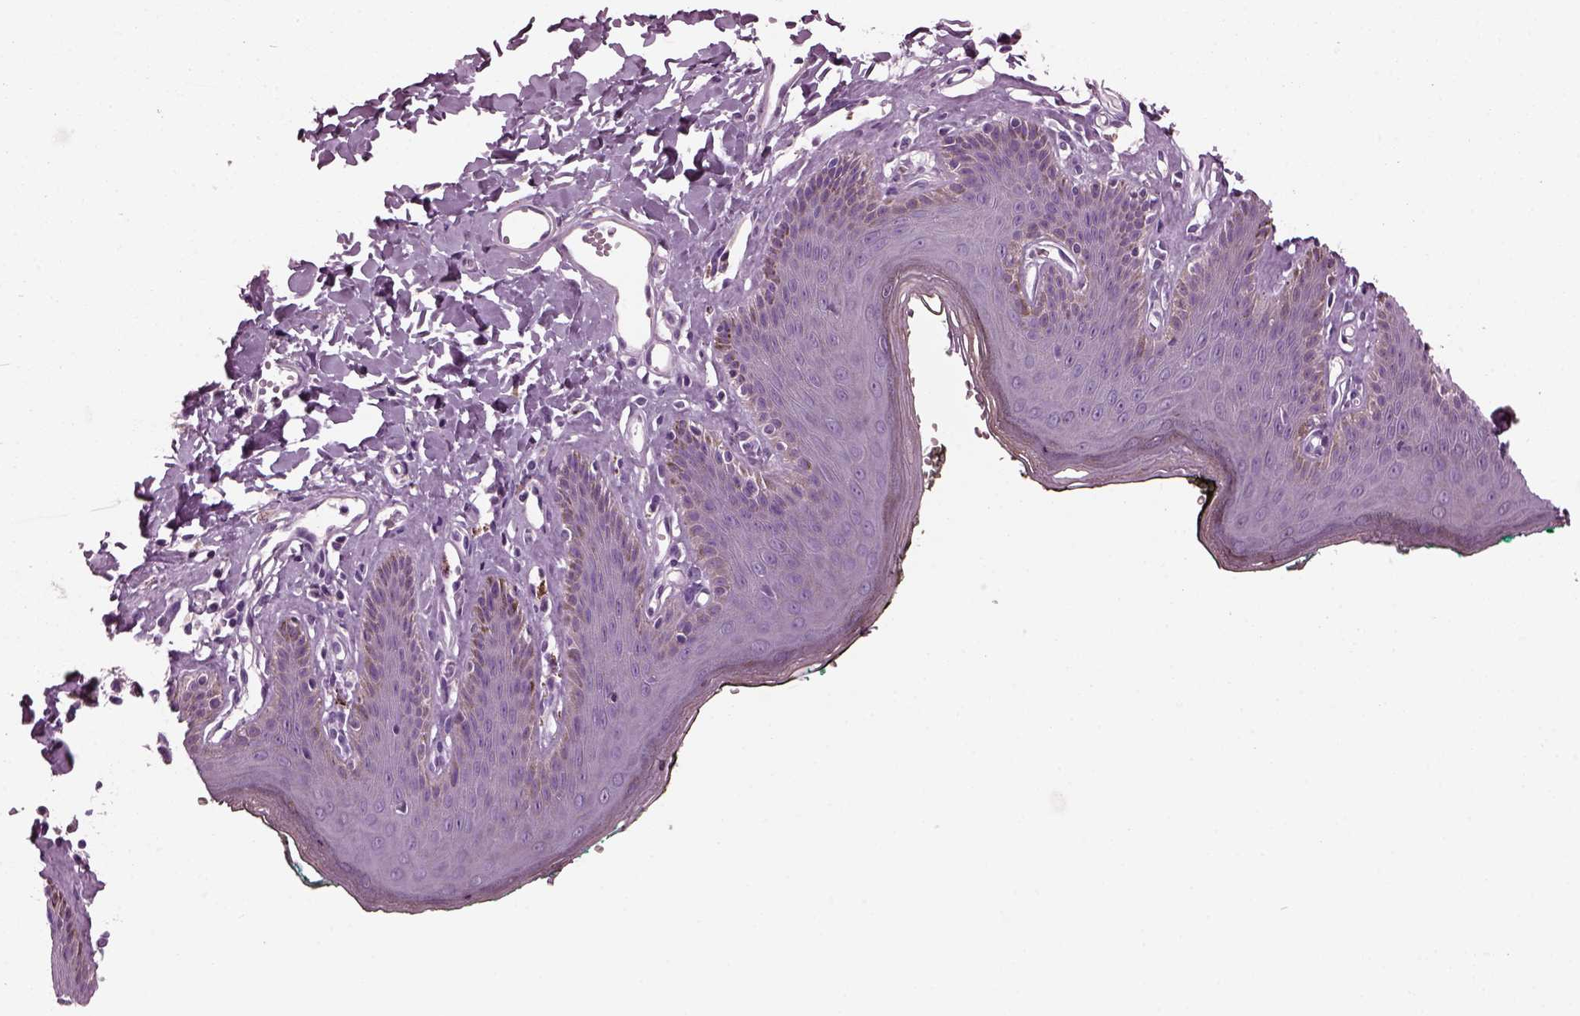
{"staining": {"intensity": "negative", "quantity": "none", "location": "none"}, "tissue": "skin", "cell_type": "Epidermal cells", "image_type": "normal", "snomed": [{"axis": "morphology", "description": "Normal tissue, NOS"}, {"axis": "topography", "description": "Vulva"}, {"axis": "topography", "description": "Peripheral nerve tissue"}], "caption": "A photomicrograph of human skin is negative for staining in epidermal cells.", "gene": "GDF11", "patient": {"sex": "female", "age": 66}}